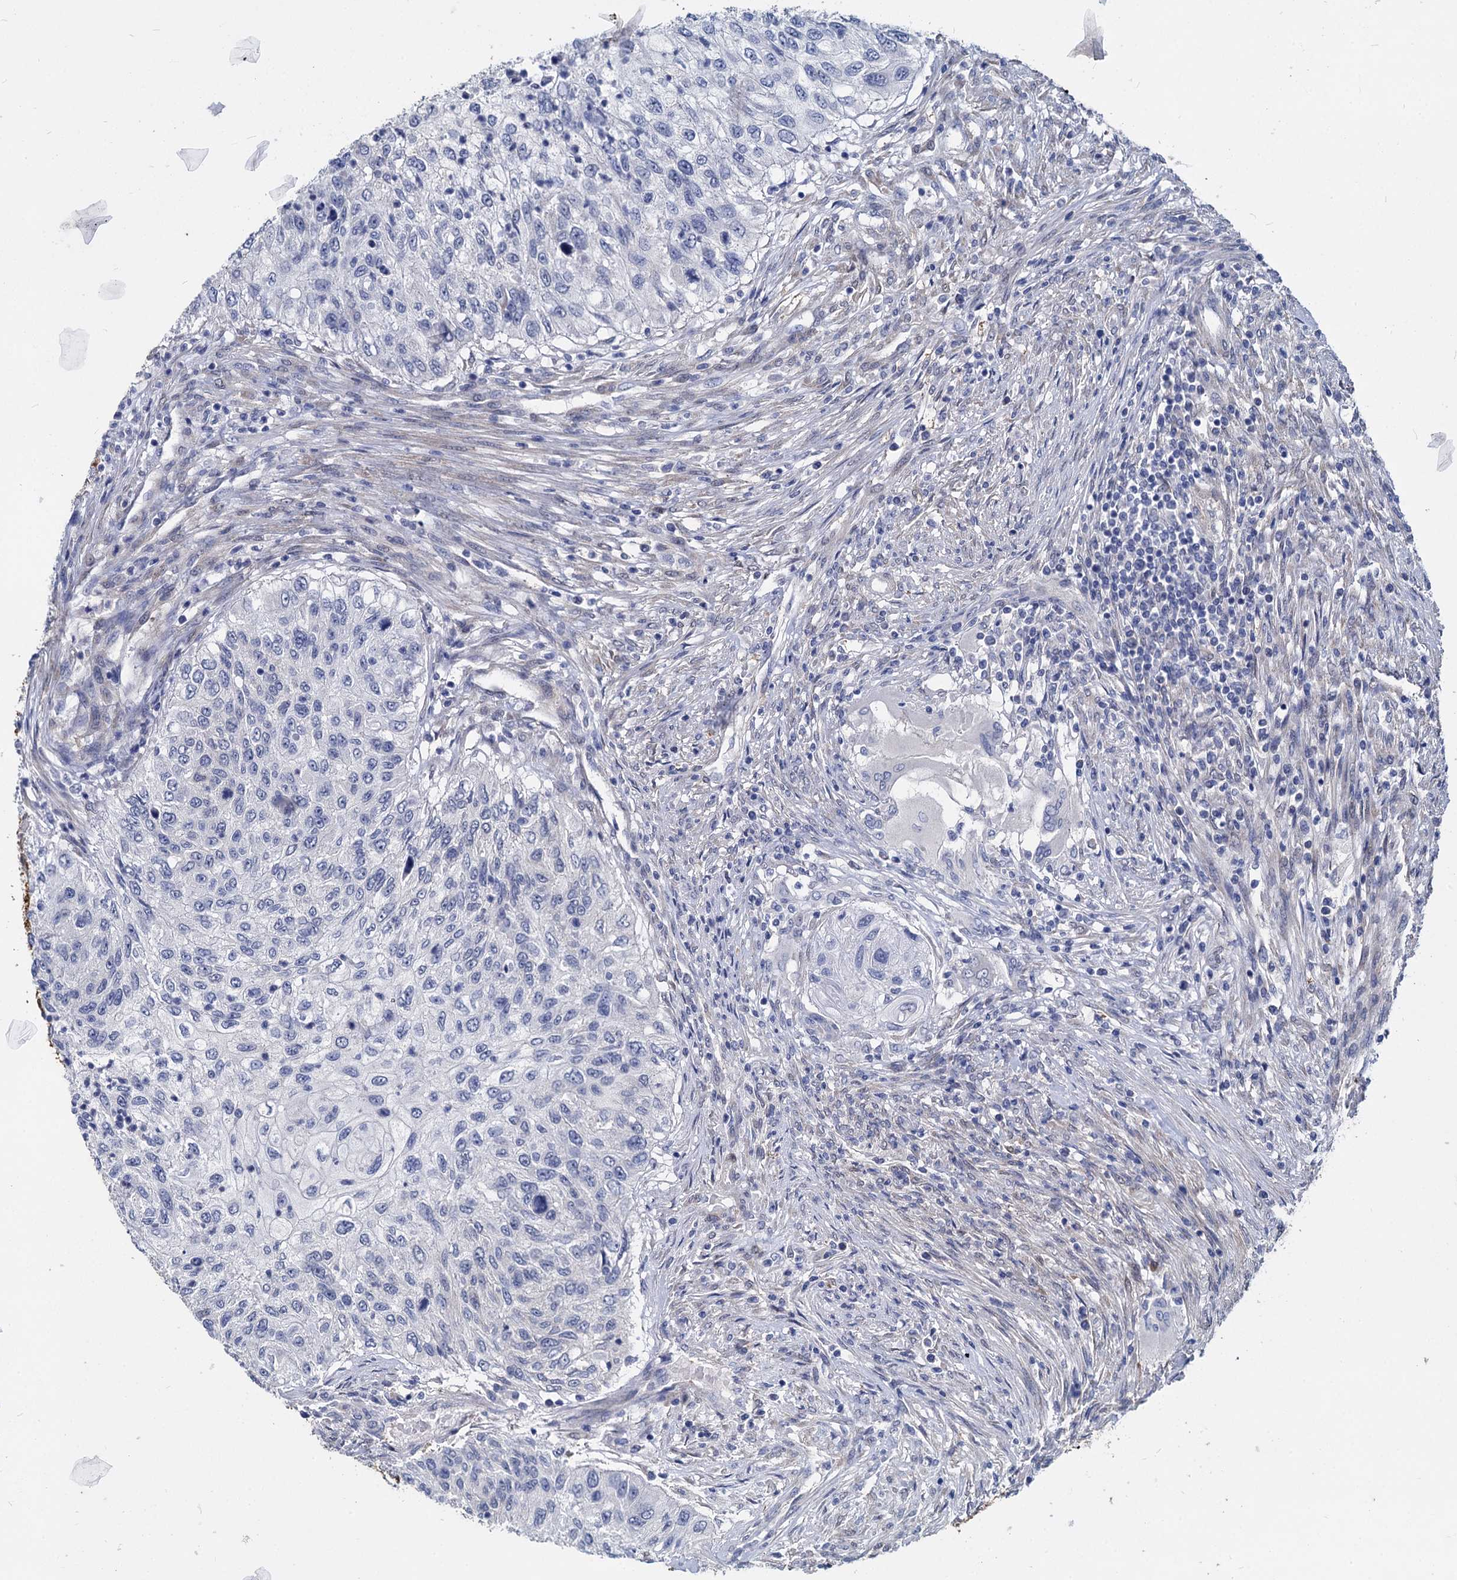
{"staining": {"intensity": "negative", "quantity": "none", "location": "none"}, "tissue": "urothelial cancer", "cell_type": "Tumor cells", "image_type": "cancer", "snomed": [{"axis": "morphology", "description": "Urothelial carcinoma, High grade"}, {"axis": "topography", "description": "Urinary bladder"}], "caption": "Immunohistochemistry photomicrograph of urothelial cancer stained for a protein (brown), which demonstrates no positivity in tumor cells.", "gene": "GSTM3", "patient": {"sex": "female", "age": 60}}